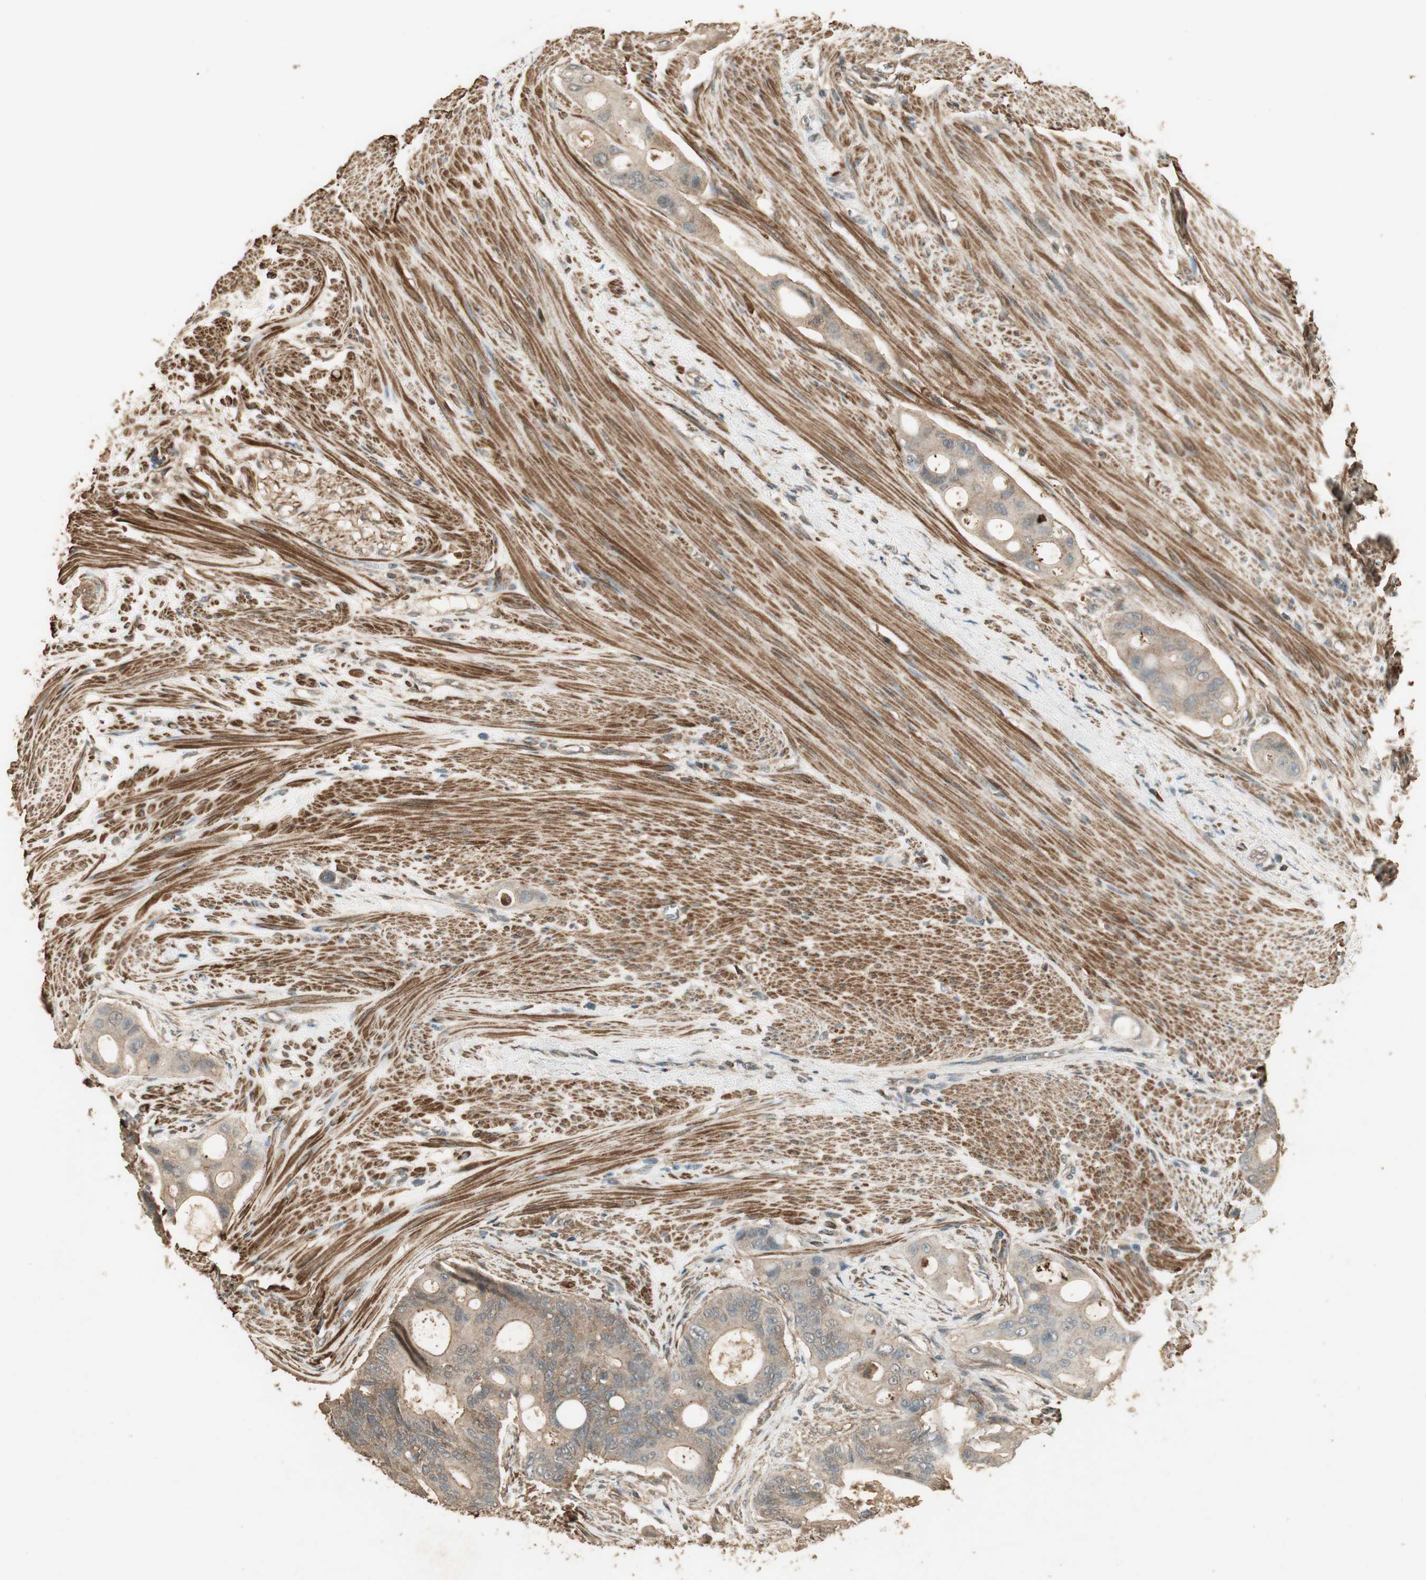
{"staining": {"intensity": "moderate", "quantity": ">75%", "location": "cytoplasmic/membranous"}, "tissue": "colorectal cancer", "cell_type": "Tumor cells", "image_type": "cancer", "snomed": [{"axis": "morphology", "description": "Adenocarcinoma, NOS"}, {"axis": "topography", "description": "Colon"}], "caption": "This image reveals colorectal adenocarcinoma stained with IHC to label a protein in brown. The cytoplasmic/membranous of tumor cells show moderate positivity for the protein. Nuclei are counter-stained blue.", "gene": "USP2", "patient": {"sex": "female", "age": 57}}